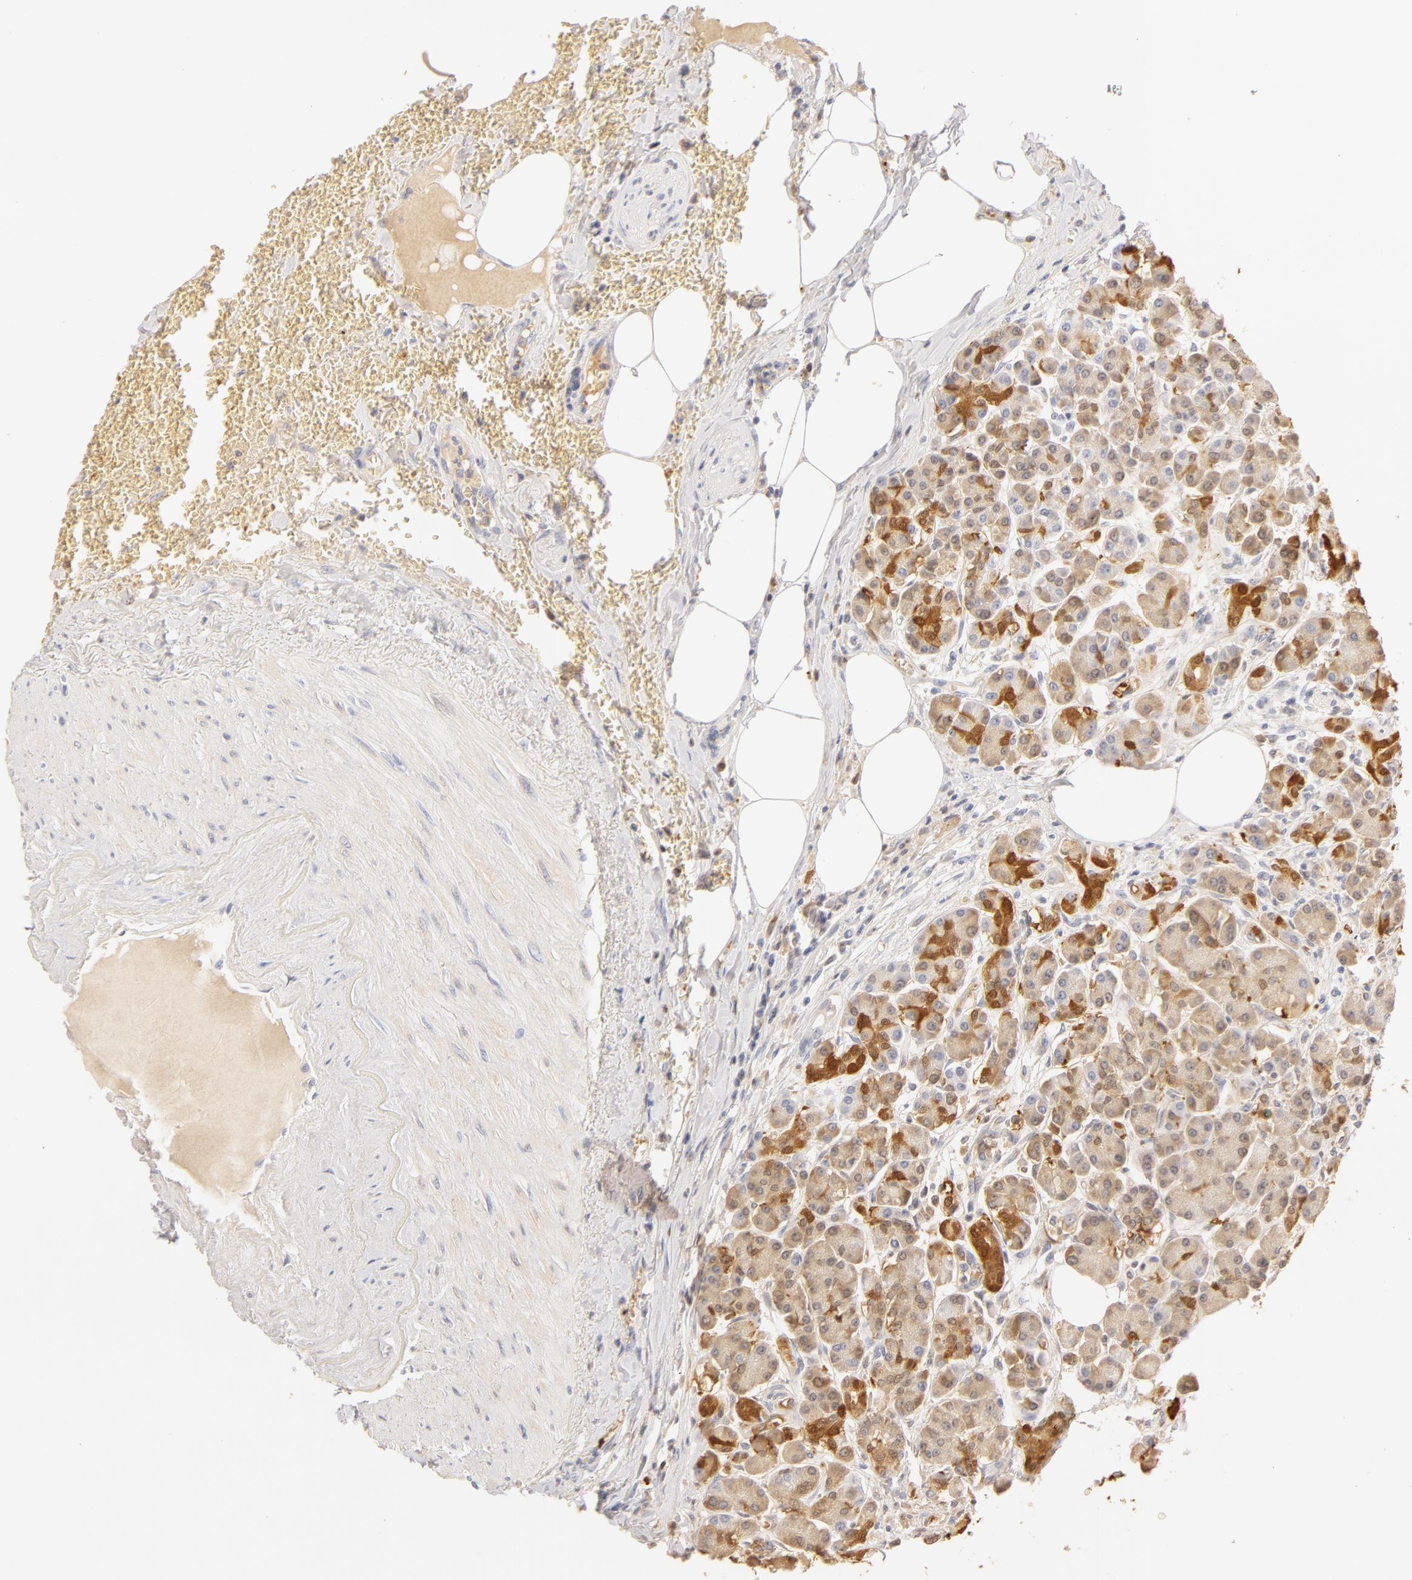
{"staining": {"intensity": "moderate", "quantity": "25%-75%", "location": "cytoplasmic/membranous,nuclear"}, "tissue": "pancreas", "cell_type": "Exocrine glandular cells", "image_type": "normal", "snomed": [{"axis": "morphology", "description": "Normal tissue, NOS"}, {"axis": "topography", "description": "Pancreas"}], "caption": "A micrograph of pancreas stained for a protein demonstrates moderate cytoplasmic/membranous,nuclear brown staining in exocrine glandular cells. (DAB (3,3'-diaminobenzidine) = brown stain, brightfield microscopy at high magnification).", "gene": "CA2", "patient": {"sex": "female", "age": 73}}